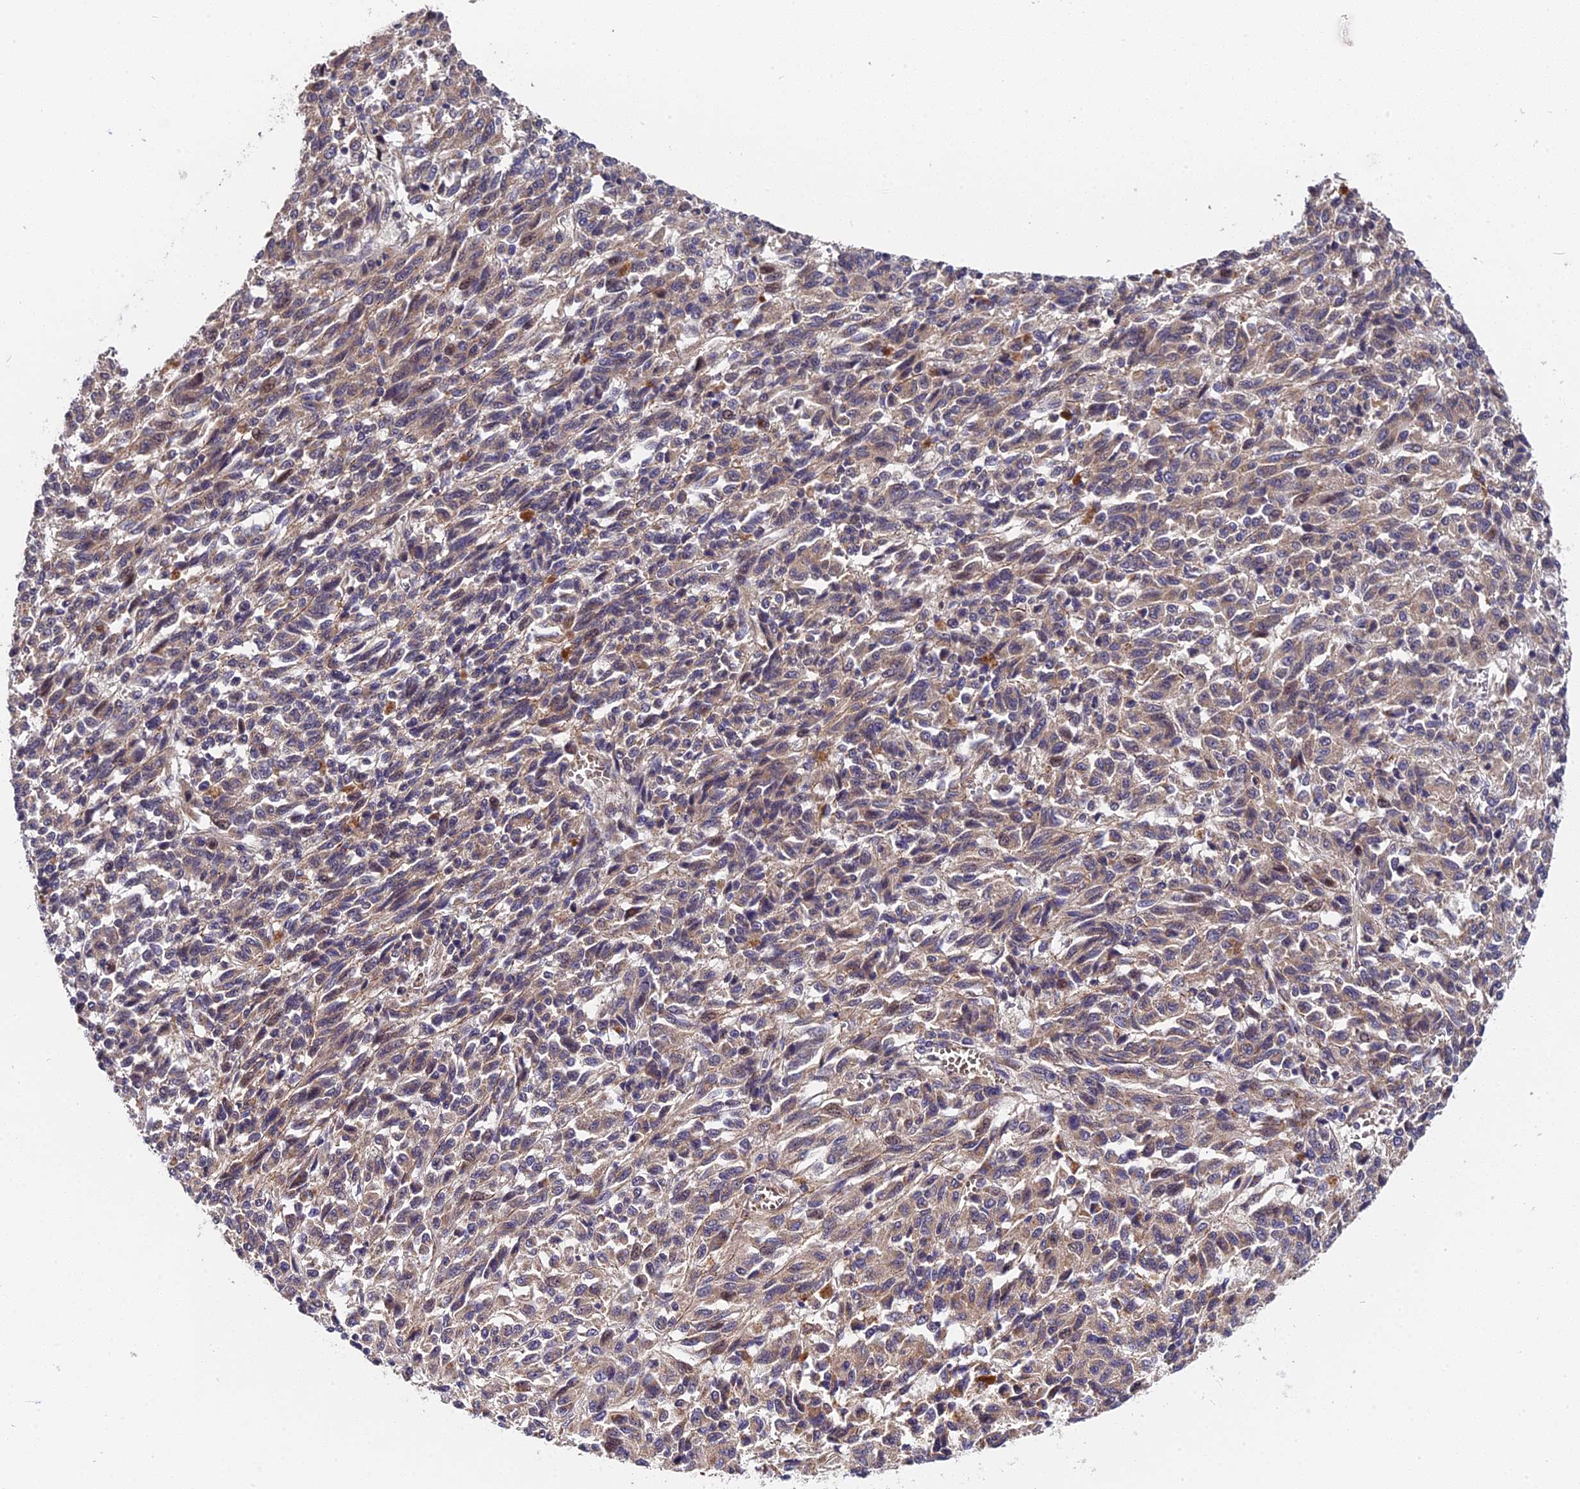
{"staining": {"intensity": "weak", "quantity": "25%-75%", "location": "cytoplasmic/membranous,nuclear"}, "tissue": "melanoma", "cell_type": "Tumor cells", "image_type": "cancer", "snomed": [{"axis": "morphology", "description": "Malignant melanoma, Metastatic site"}, {"axis": "topography", "description": "Lung"}], "caption": "IHC histopathology image of malignant melanoma (metastatic site) stained for a protein (brown), which exhibits low levels of weak cytoplasmic/membranous and nuclear positivity in approximately 25%-75% of tumor cells.", "gene": "TRMT1", "patient": {"sex": "male", "age": 64}}